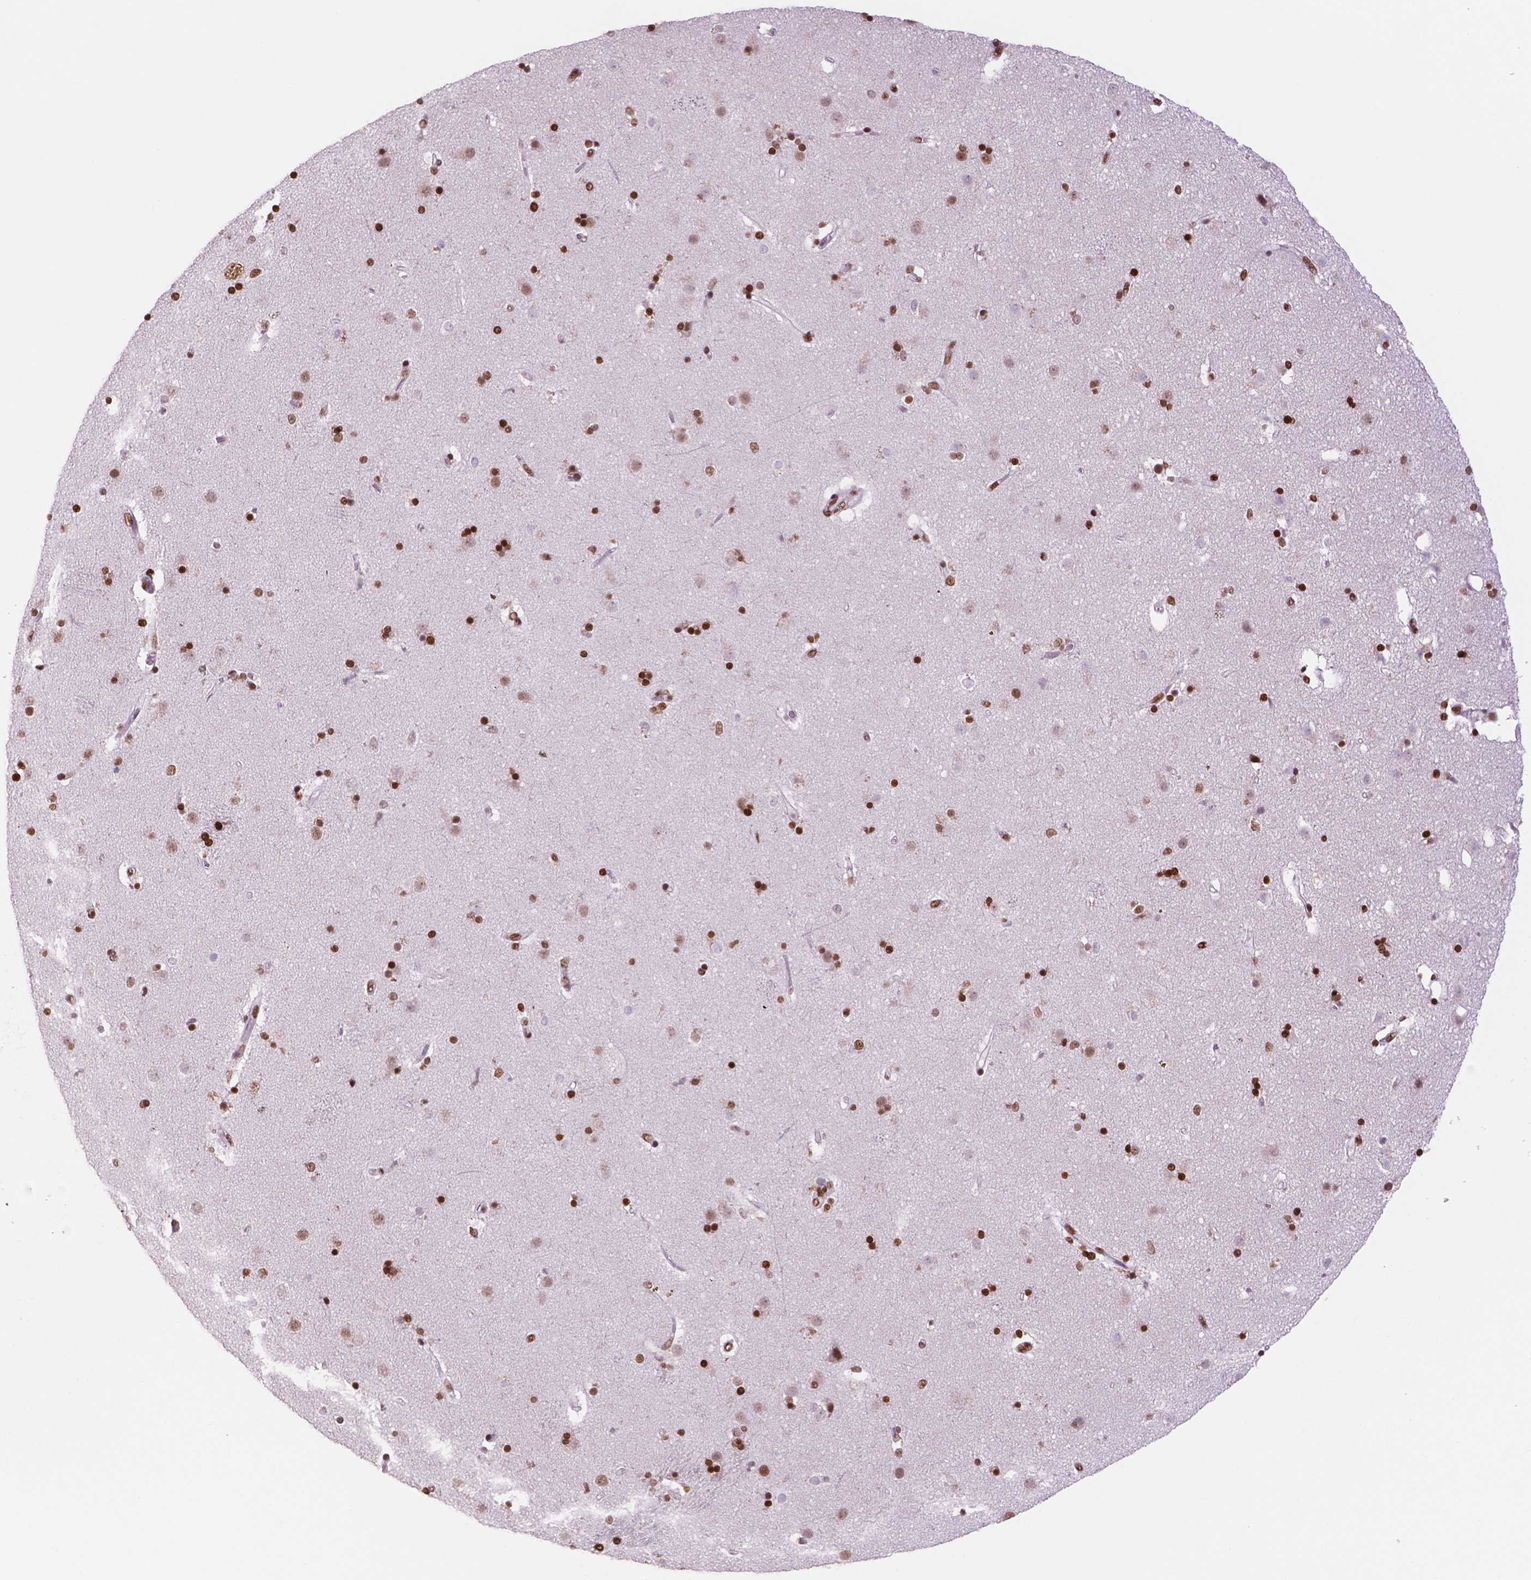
{"staining": {"intensity": "strong", "quantity": "25%-75%", "location": "nuclear"}, "tissue": "caudate", "cell_type": "Glial cells", "image_type": "normal", "snomed": [{"axis": "morphology", "description": "Normal tissue, NOS"}, {"axis": "topography", "description": "Lateral ventricle wall"}], "caption": "The photomicrograph reveals a brown stain indicating the presence of a protein in the nuclear of glial cells in caudate.", "gene": "MSH6", "patient": {"sex": "female", "age": 71}}